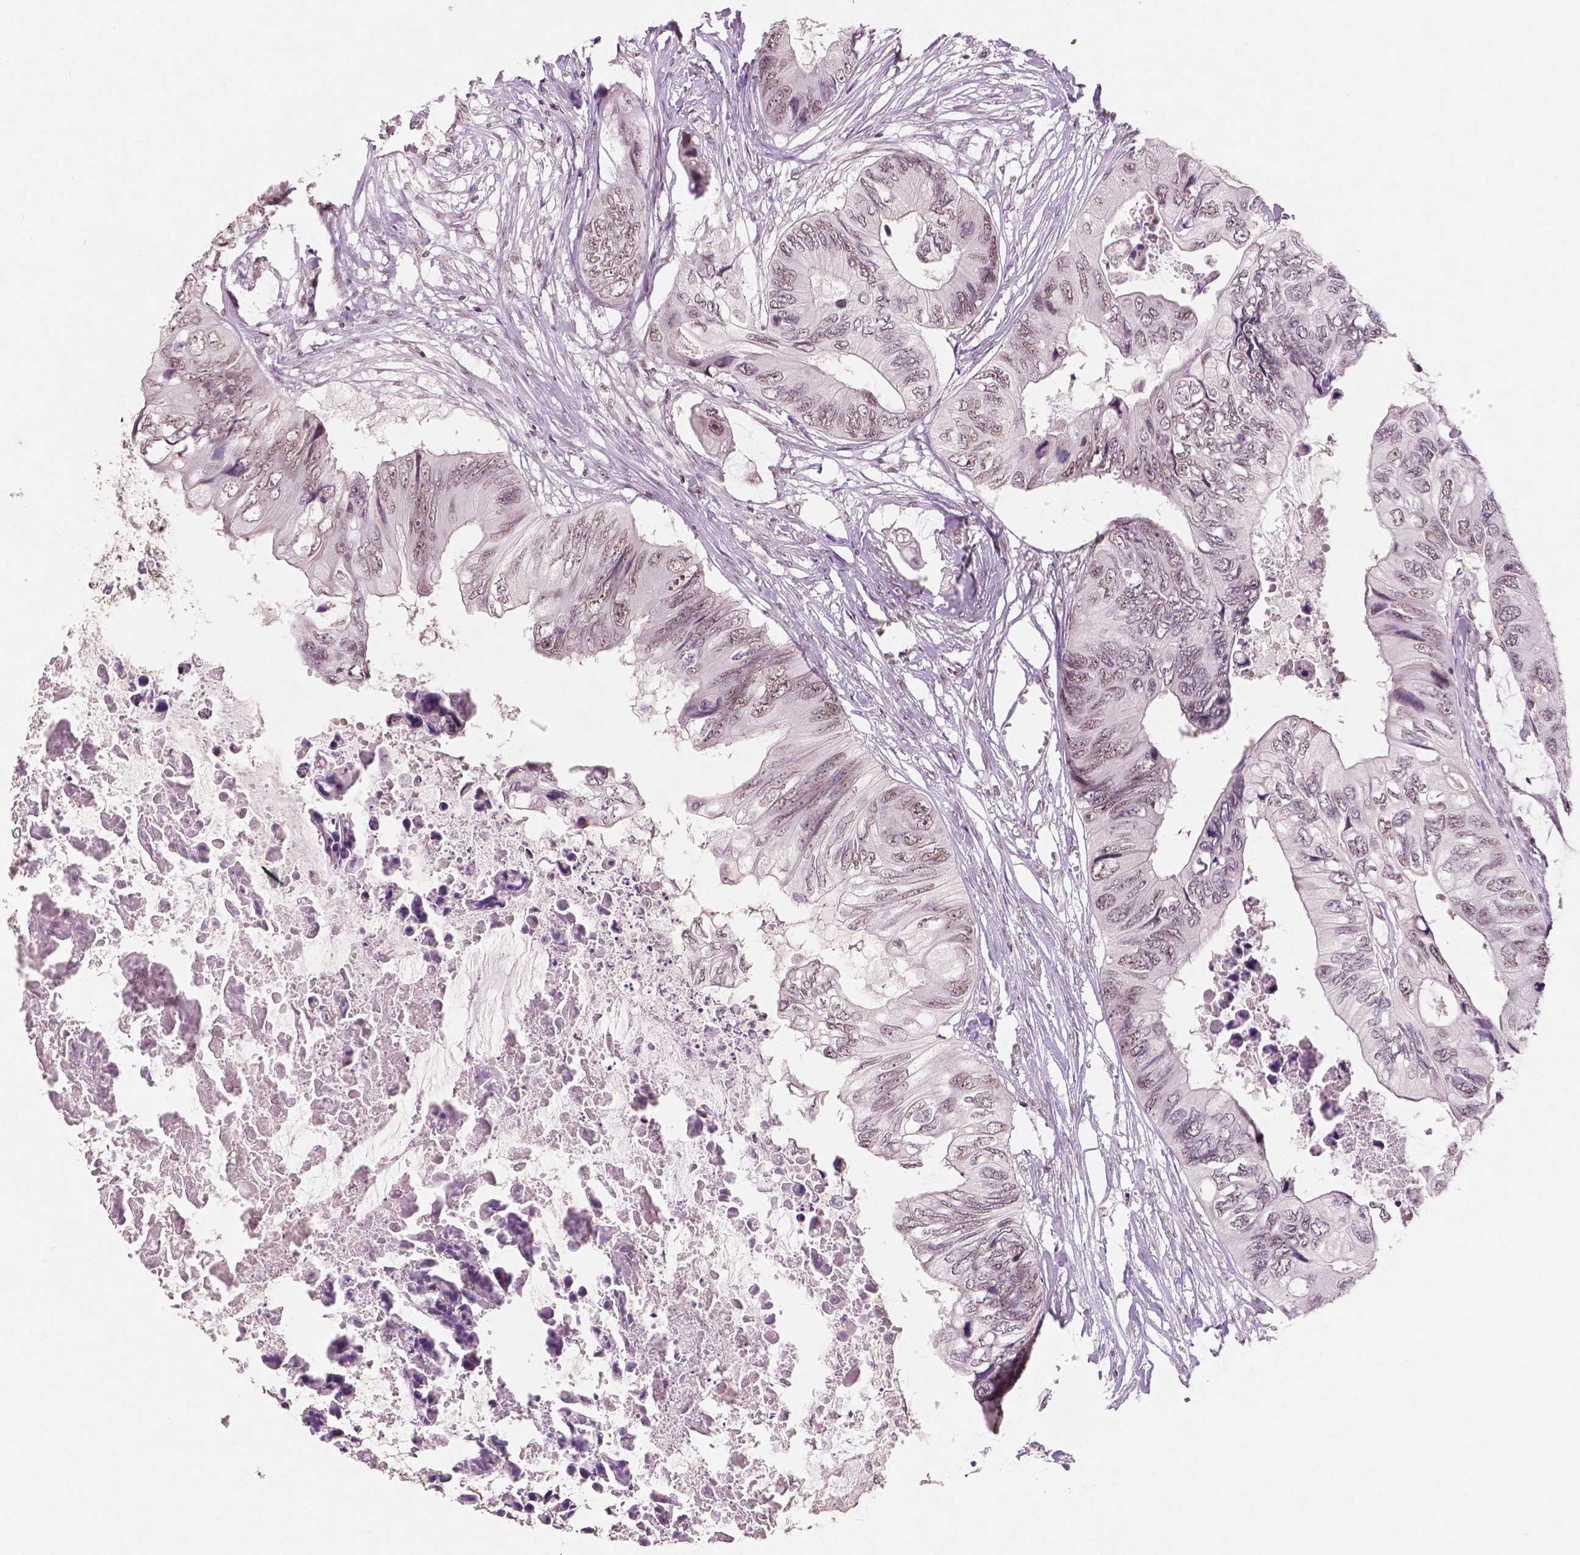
{"staining": {"intensity": "moderate", "quantity": ">75%", "location": "nuclear"}, "tissue": "colorectal cancer", "cell_type": "Tumor cells", "image_type": "cancer", "snomed": [{"axis": "morphology", "description": "Adenocarcinoma, NOS"}, {"axis": "topography", "description": "Rectum"}], "caption": "Brown immunohistochemical staining in human colorectal cancer (adenocarcinoma) displays moderate nuclear positivity in approximately >75% of tumor cells.", "gene": "BRD4", "patient": {"sex": "male", "age": 63}}